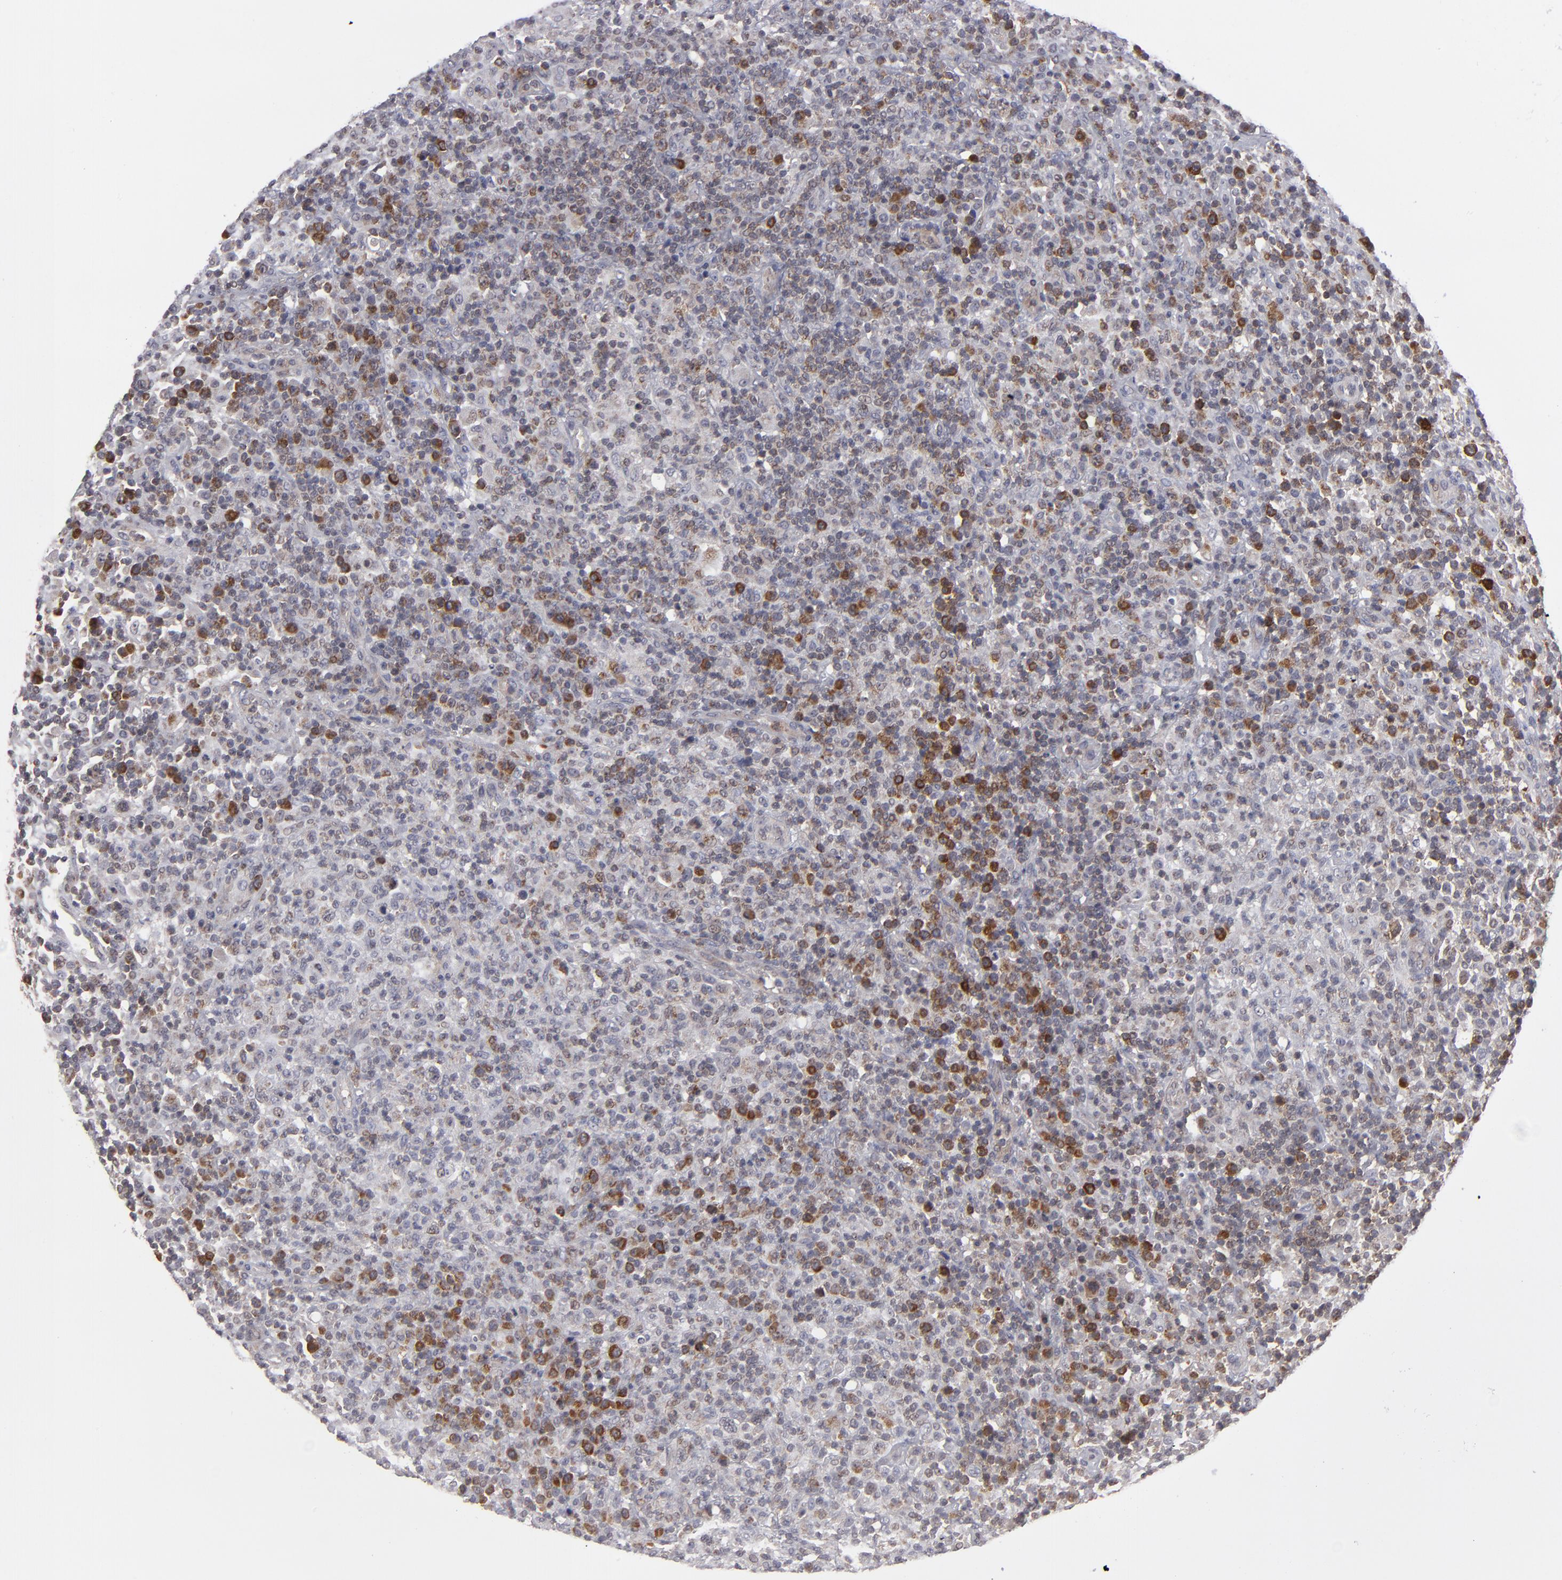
{"staining": {"intensity": "strong", "quantity": "25%-75%", "location": "cytoplasmic/membranous"}, "tissue": "lymphoma", "cell_type": "Tumor cells", "image_type": "cancer", "snomed": [{"axis": "morphology", "description": "Hodgkin's disease, NOS"}, {"axis": "topography", "description": "Lymph node"}], "caption": "Immunohistochemistry (IHC) (DAB) staining of lymphoma reveals strong cytoplasmic/membranous protein staining in approximately 25%-75% of tumor cells.", "gene": "GLCCI1", "patient": {"sex": "male", "age": 65}}